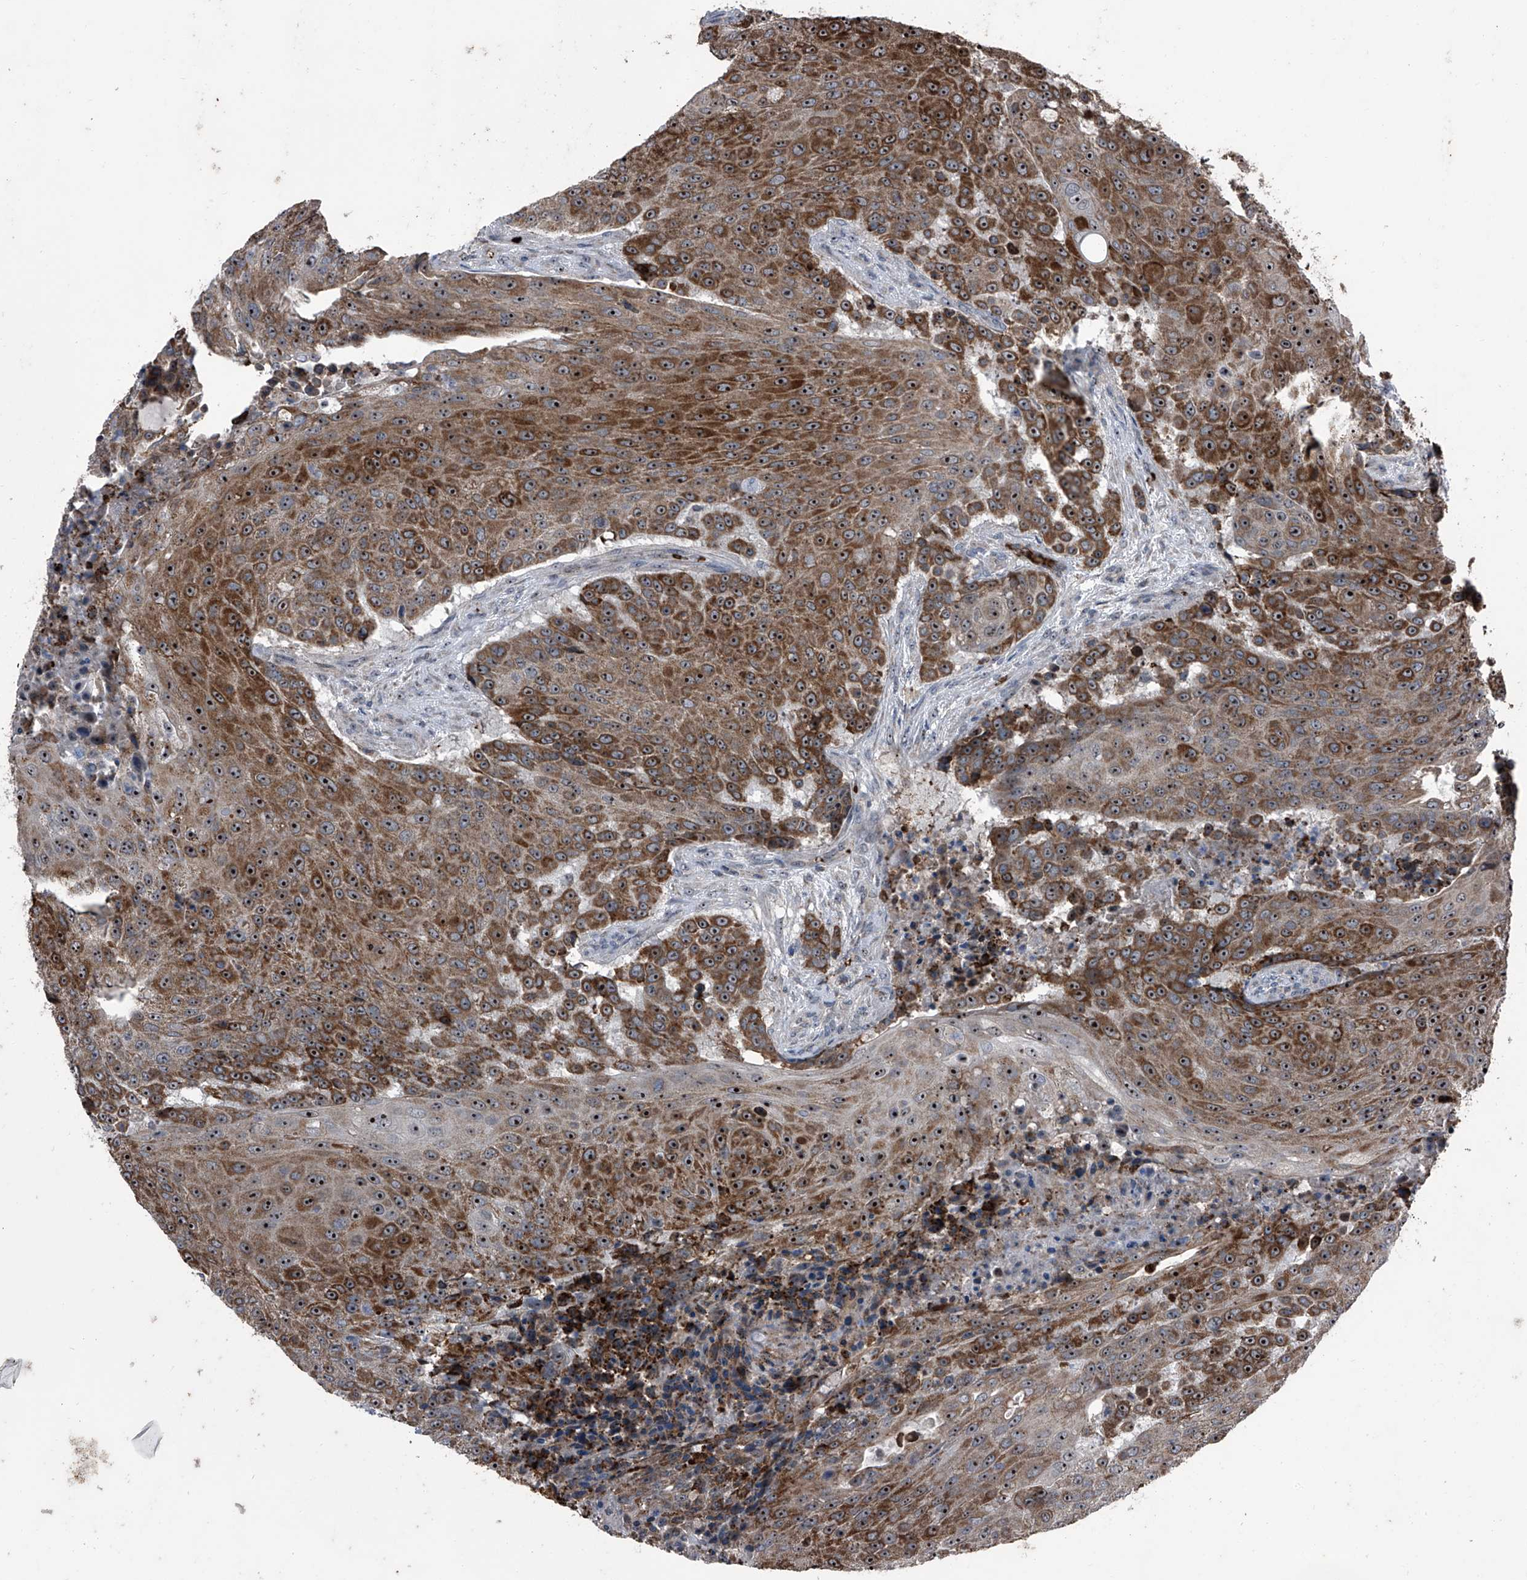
{"staining": {"intensity": "moderate", "quantity": ">75%", "location": "cytoplasmic/membranous,nuclear"}, "tissue": "urothelial cancer", "cell_type": "Tumor cells", "image_type": "cancer", "snomed": [{"axis": "morphology", "description": "Urothelial carcinoma, High grade"}, {"axis": "topography", "description": "Urinary bladder"}], "caption": "A high-resolution photomicrograph shows IHC staining of urothelial carcinoma (high-grade), which shows moderate cytoplasmic/membranous and nuclear expression in approximately >75% of tumor cells.", "gene": "CEP85L", "patient": {"sex": "female", "age": 63}}